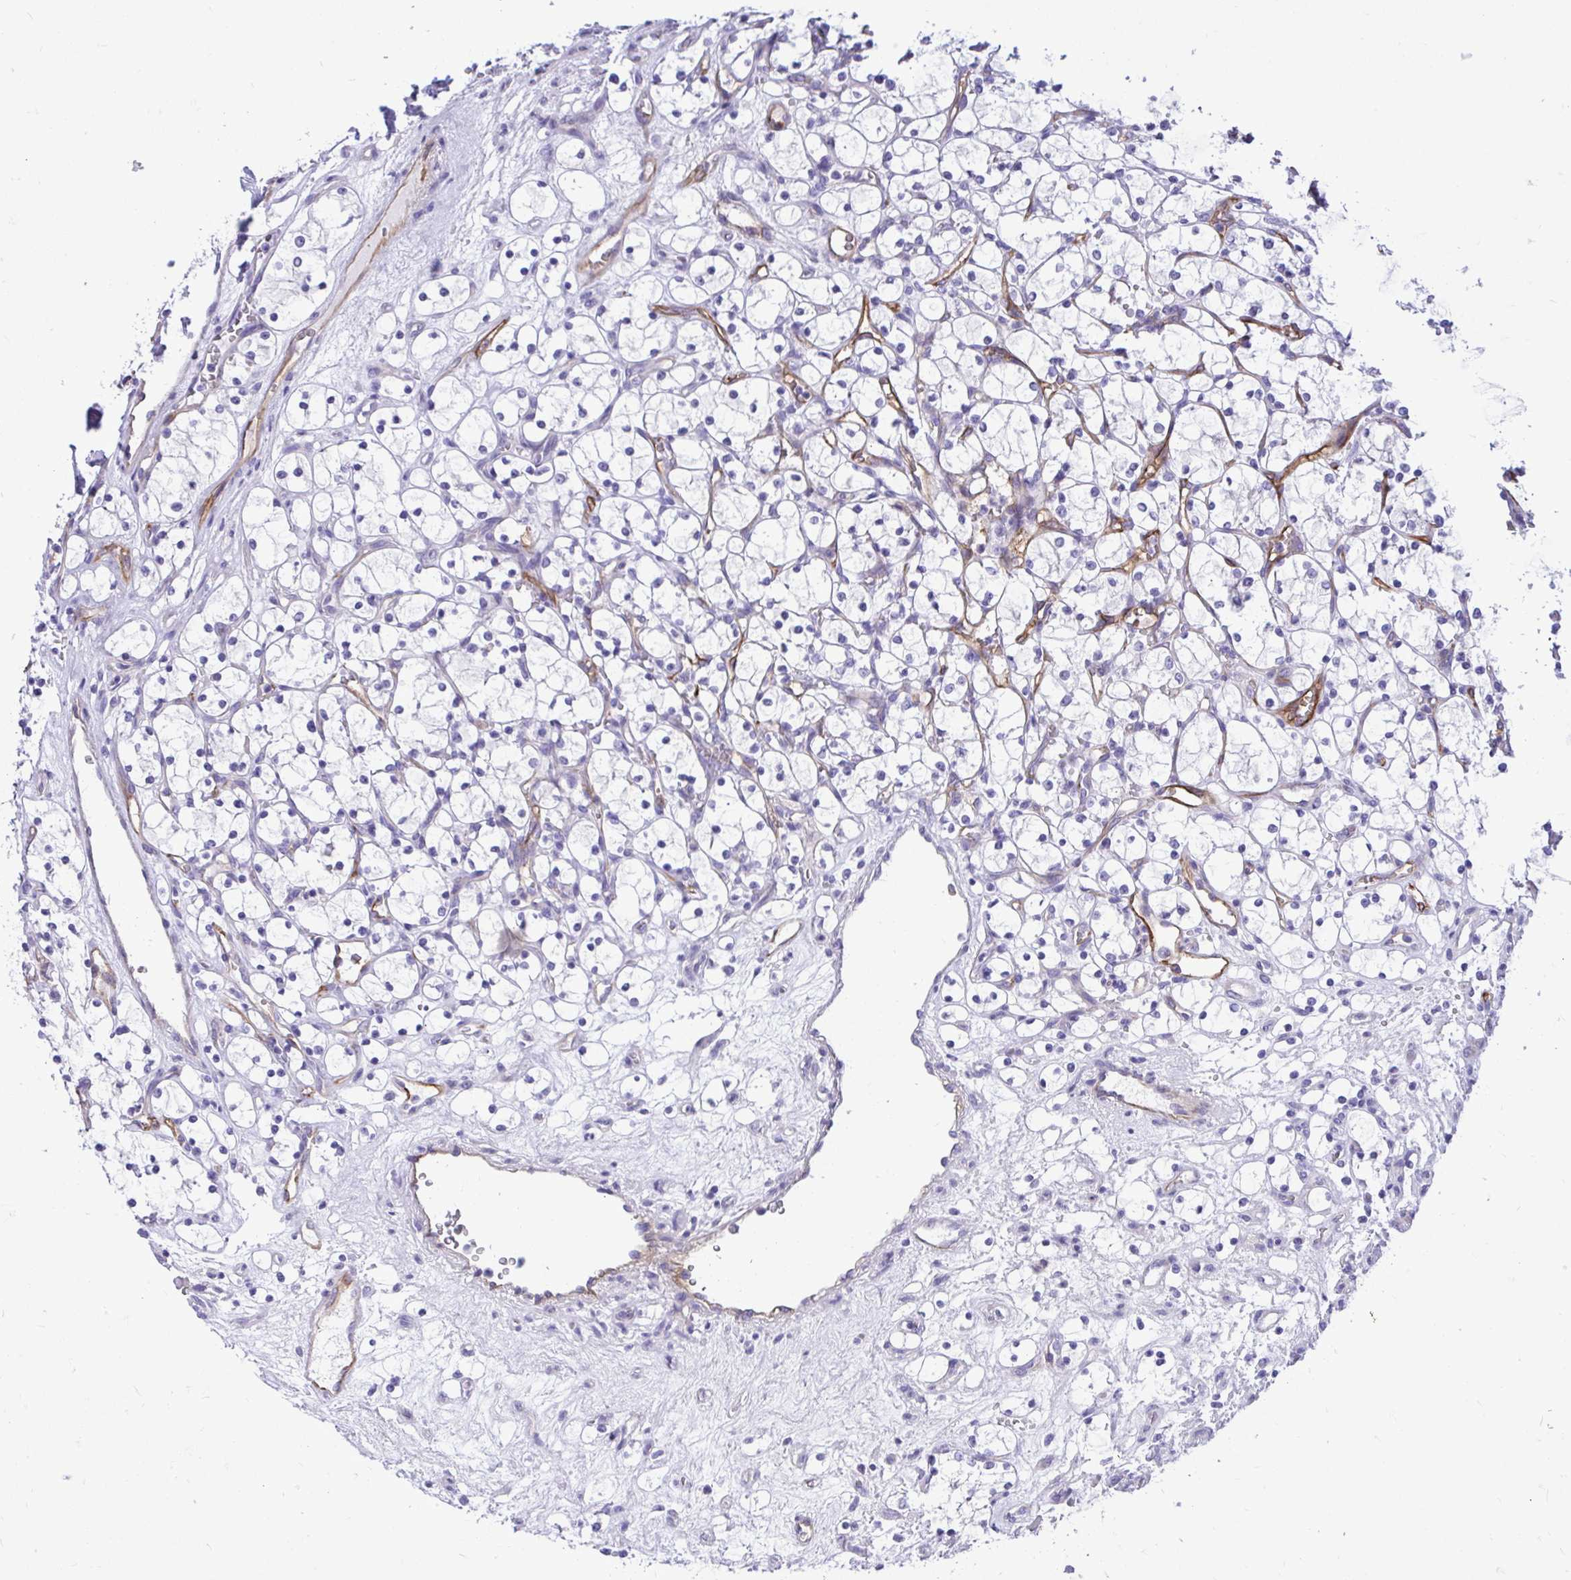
{"staining": {"intensity": "negative", "quantity": "none", "location": "none"}, "tissue": "renal cancer", "cell_type": "Tumor cells", "image_type": "cancer", "snomed": [{"axis": "morphology", "description": "Adenocarcinoma, NOS"}, {"axis": "topography", "description": "Kidney"}], "caption": "The micrograph demonstrates no staining of tumor cells in renal cancer.", "gene": "ABCG2", "patient": {"sex": "female", "age": 69}}